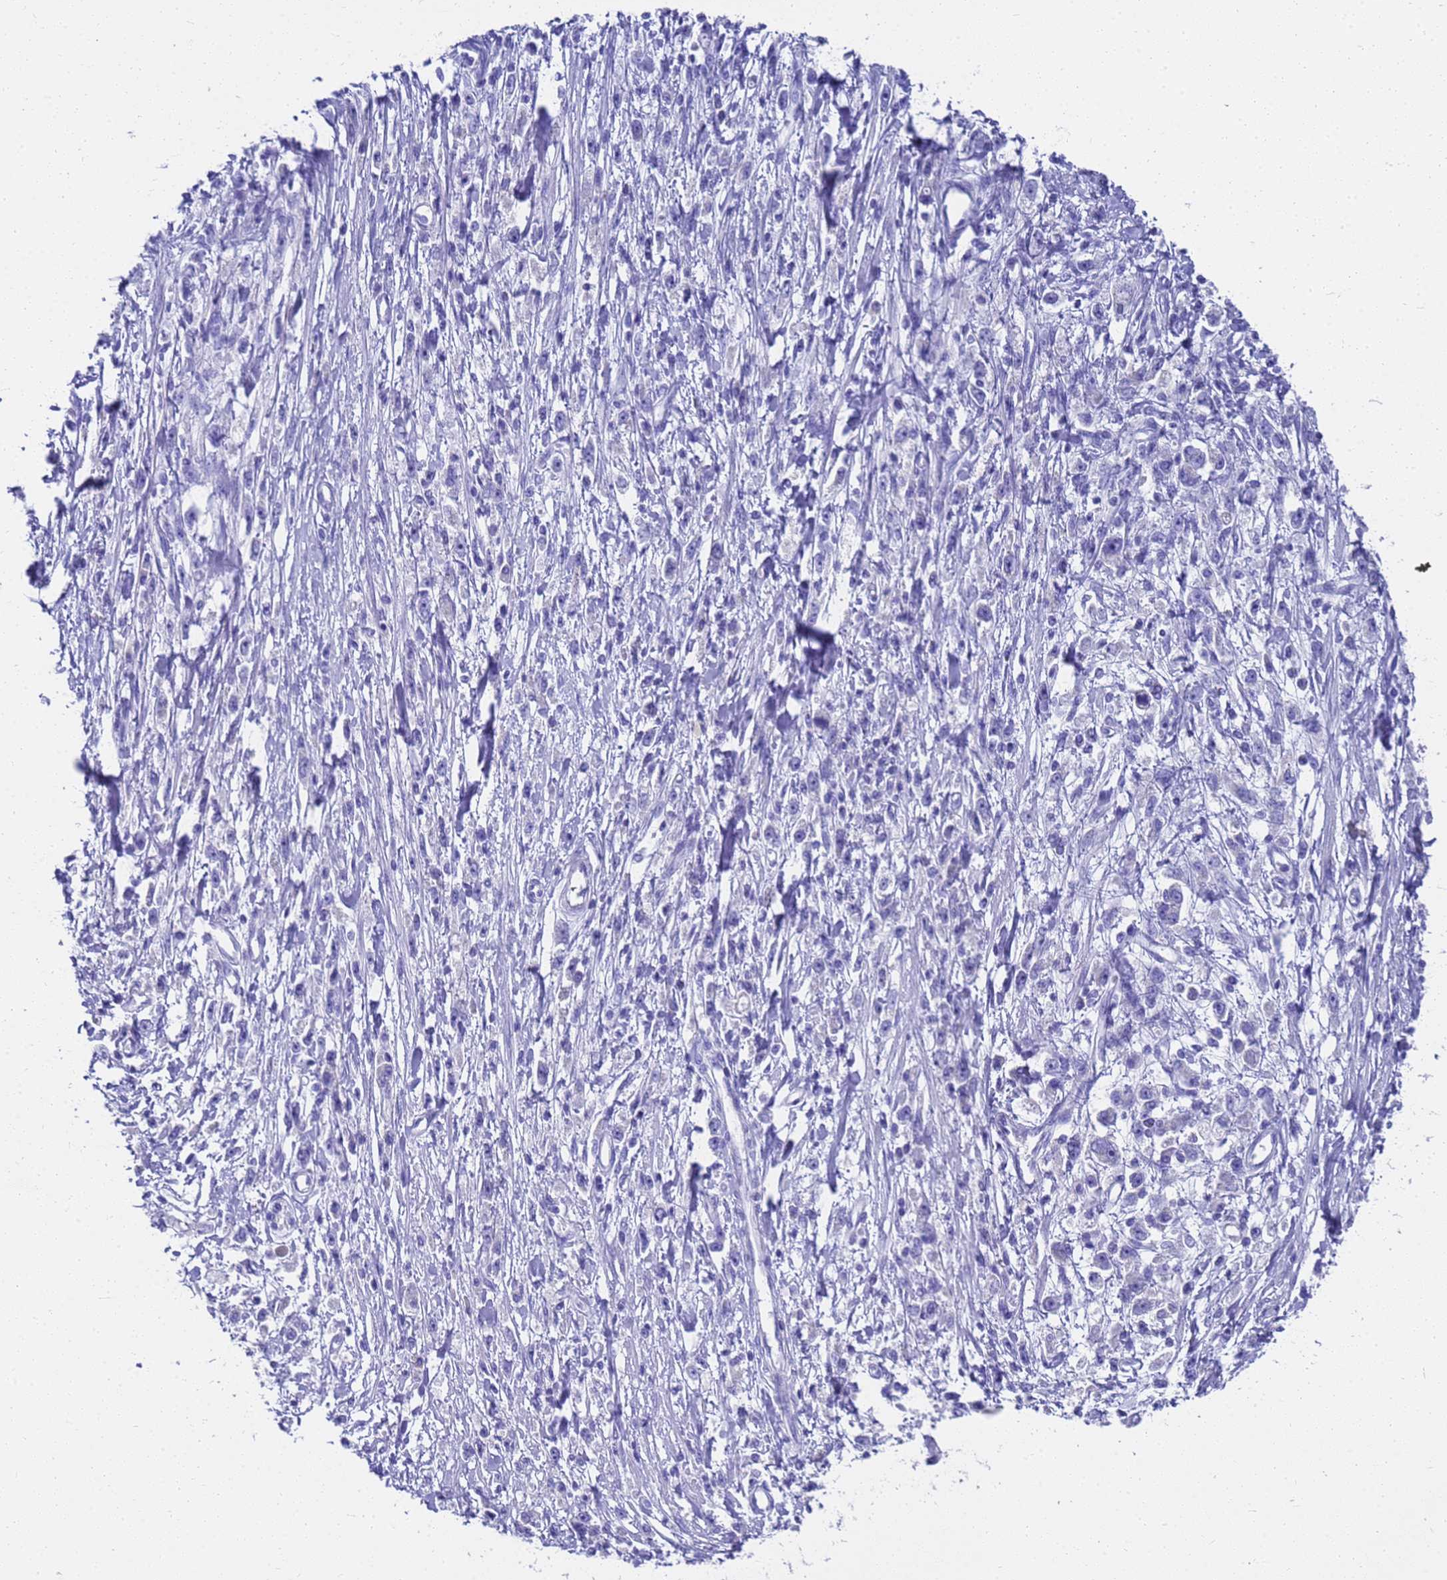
{"staining": {"intensity": "negative", "quantity": "none", "location": "none"}, "tissue": "stomach cancer", "cell_type": "Tumor cells", "image_type": "cancer", "snomed": [{"axis": "morphology", "description": "Adenocarcinoma, NOS"}, {"axis": "topography", "description": "Stomach"}], "caption": "Immunohistochemistry (IHC) of stomach adenocarcinoma reveals no positivity in tumor cells.", "gene": "MS4A13", "patient": {"sex": "female", "age": 59}}